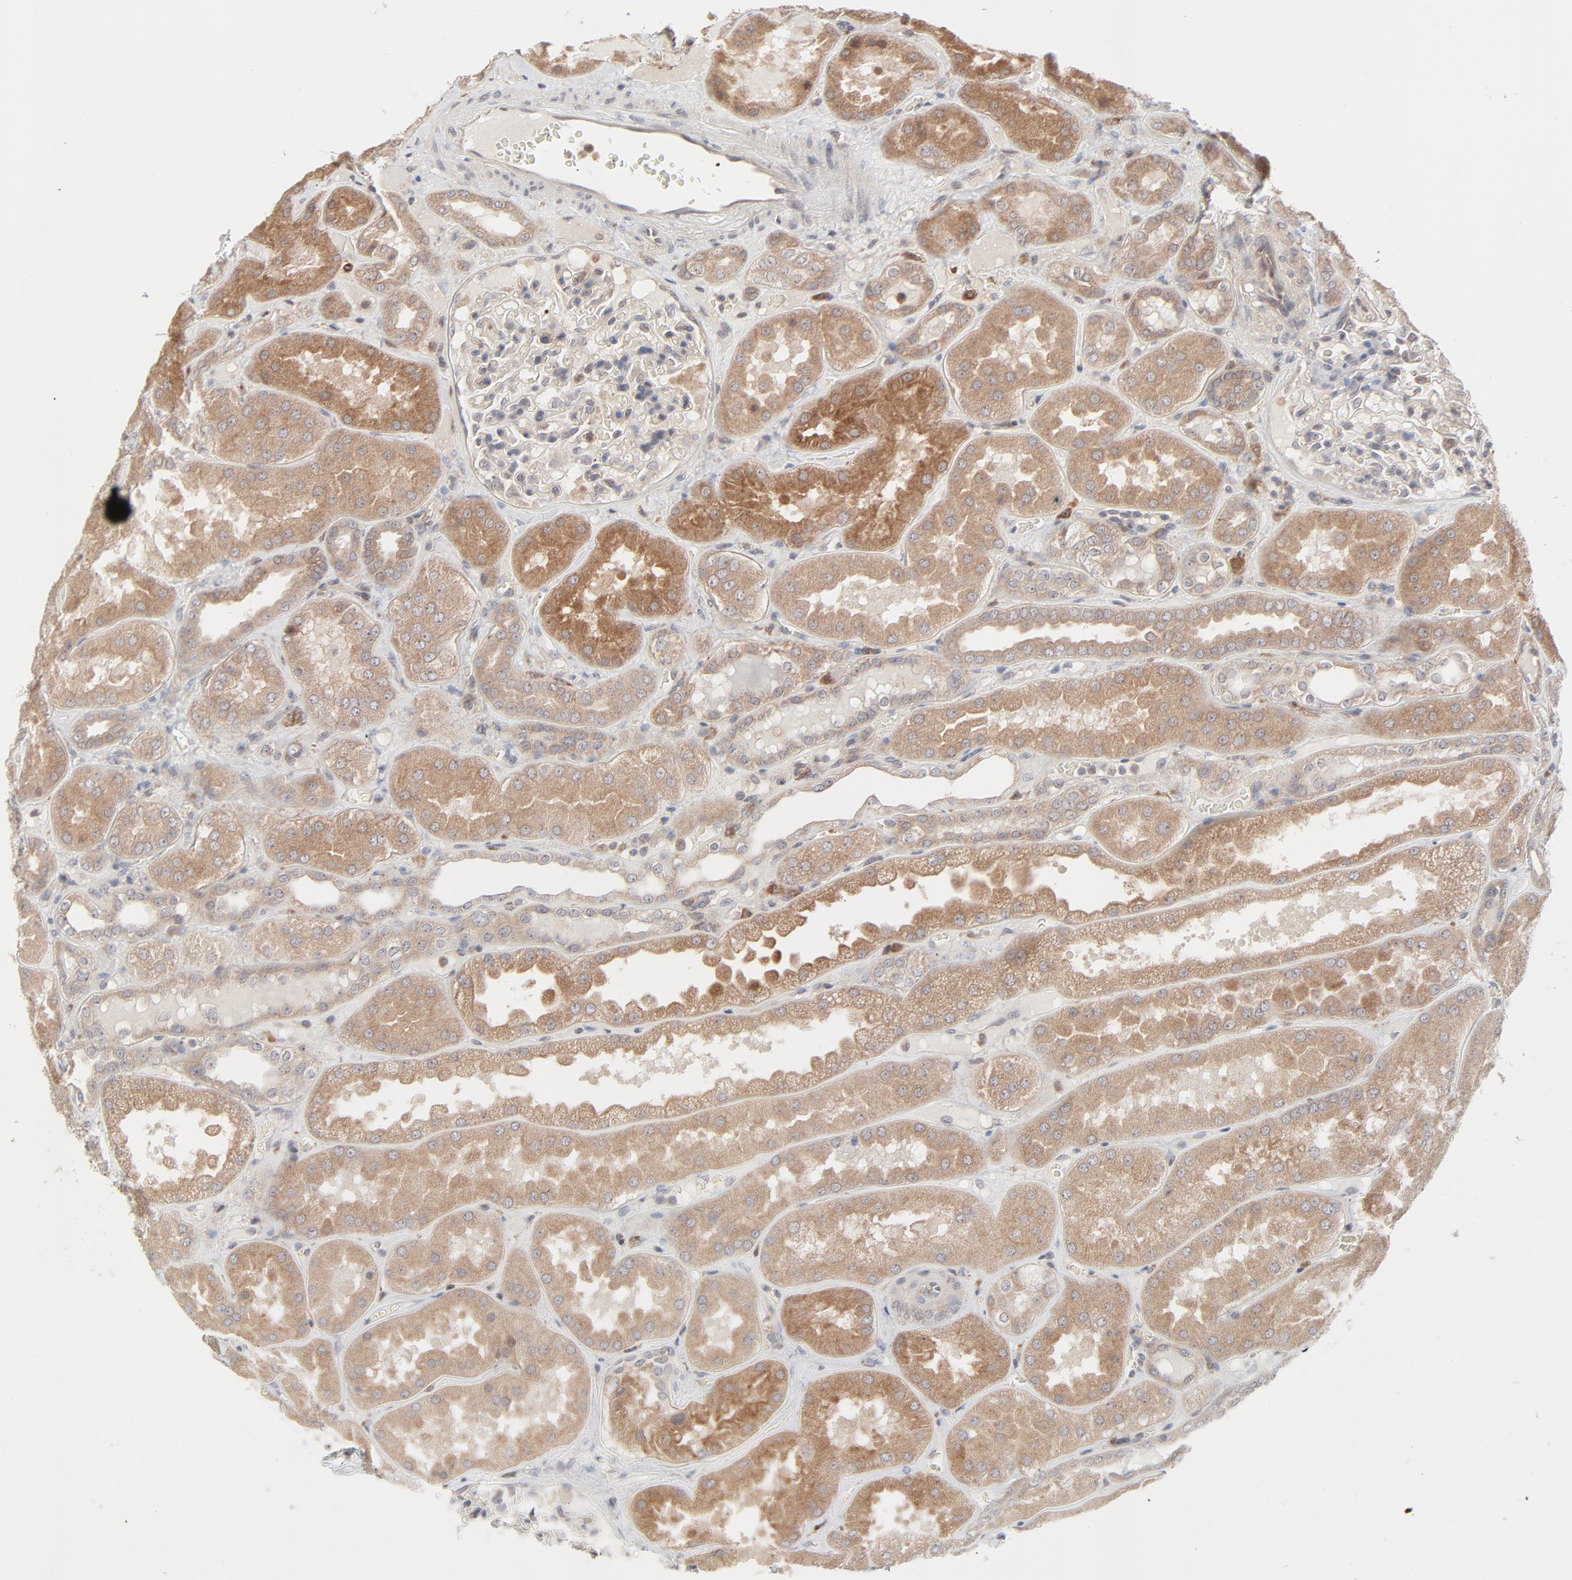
{"staining": {"intensity": "moderate", "quantity": "<25%", "location": "cytoplasmic/membranous"}, "tissue": "kidney", "cell_type": "Cells in glomeruli", "image_type": "normal", "snomed": [{"axis": "morphology", "description": "Normal tissue, NOS"}, {"axis": "topography", "description": "Kidney"}], "caption": "A brown stain labels moderate cytoplasmic/membranous positivity of a protein in cells in glomeruli of unremarkable human kidney.", "gene": "RAB5C", "patient": {"sex": "female", "age": 56}}